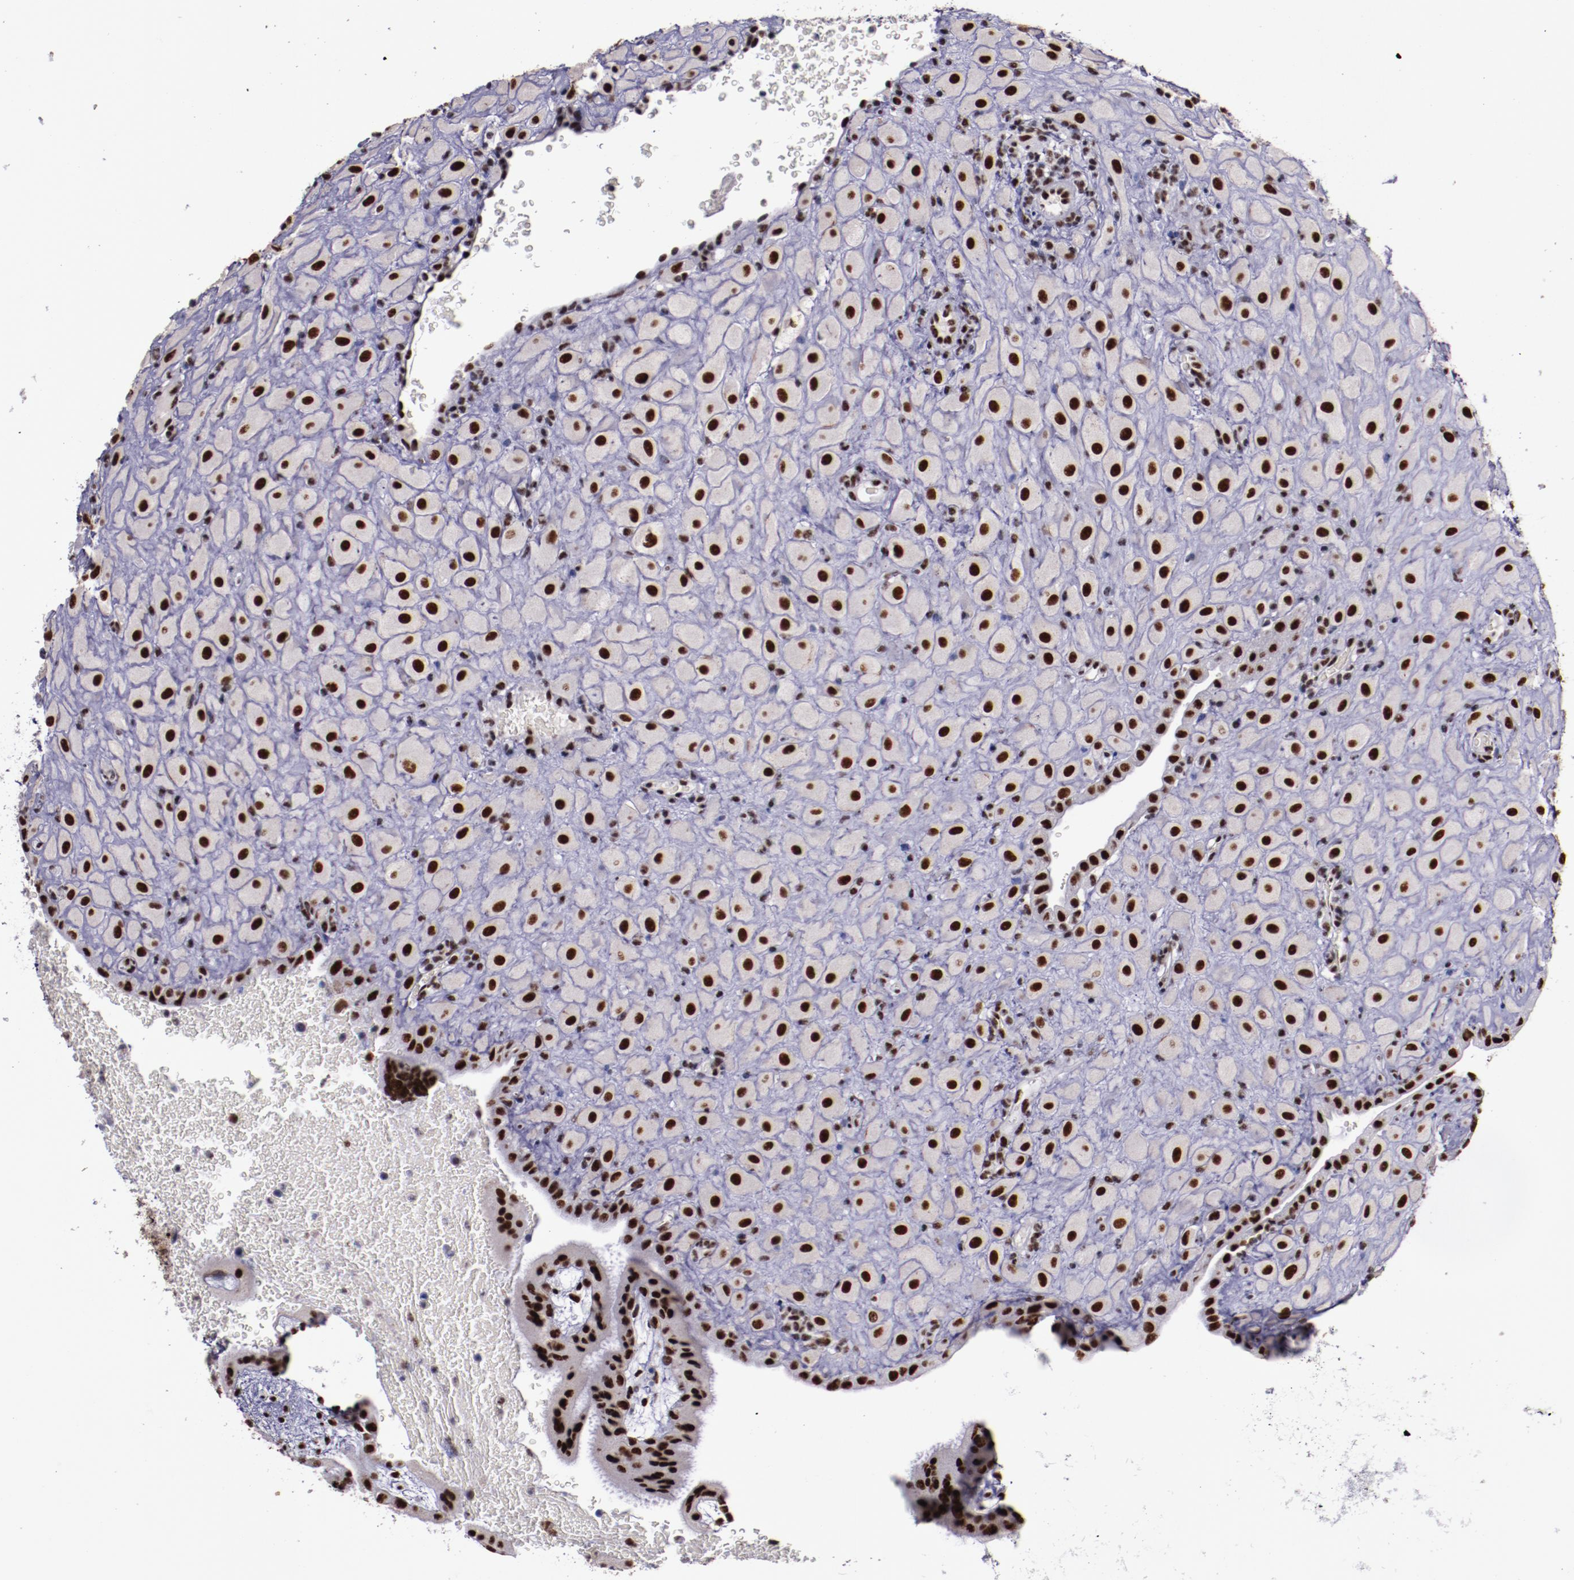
{"staining": {"intensity": "strong", "quantity": ">75%", "location": "nuclear"}, "tissue": "placenta", "cell_type": "Decidual cells", "image_type": "normal", "snomed": [{"axis": "morphology", "description": "Normal tissue, NOS"}, {"axis": "topography", "description": "Placenta"}], "caption": "A histopathology image showing strong nuclear expression in about >75% of decidual cells in benign placenta, as visualized by brown immunohistochemical staining.", "gene": "PPP4R3A", "patient": {"sex": "female", "age": 19}}